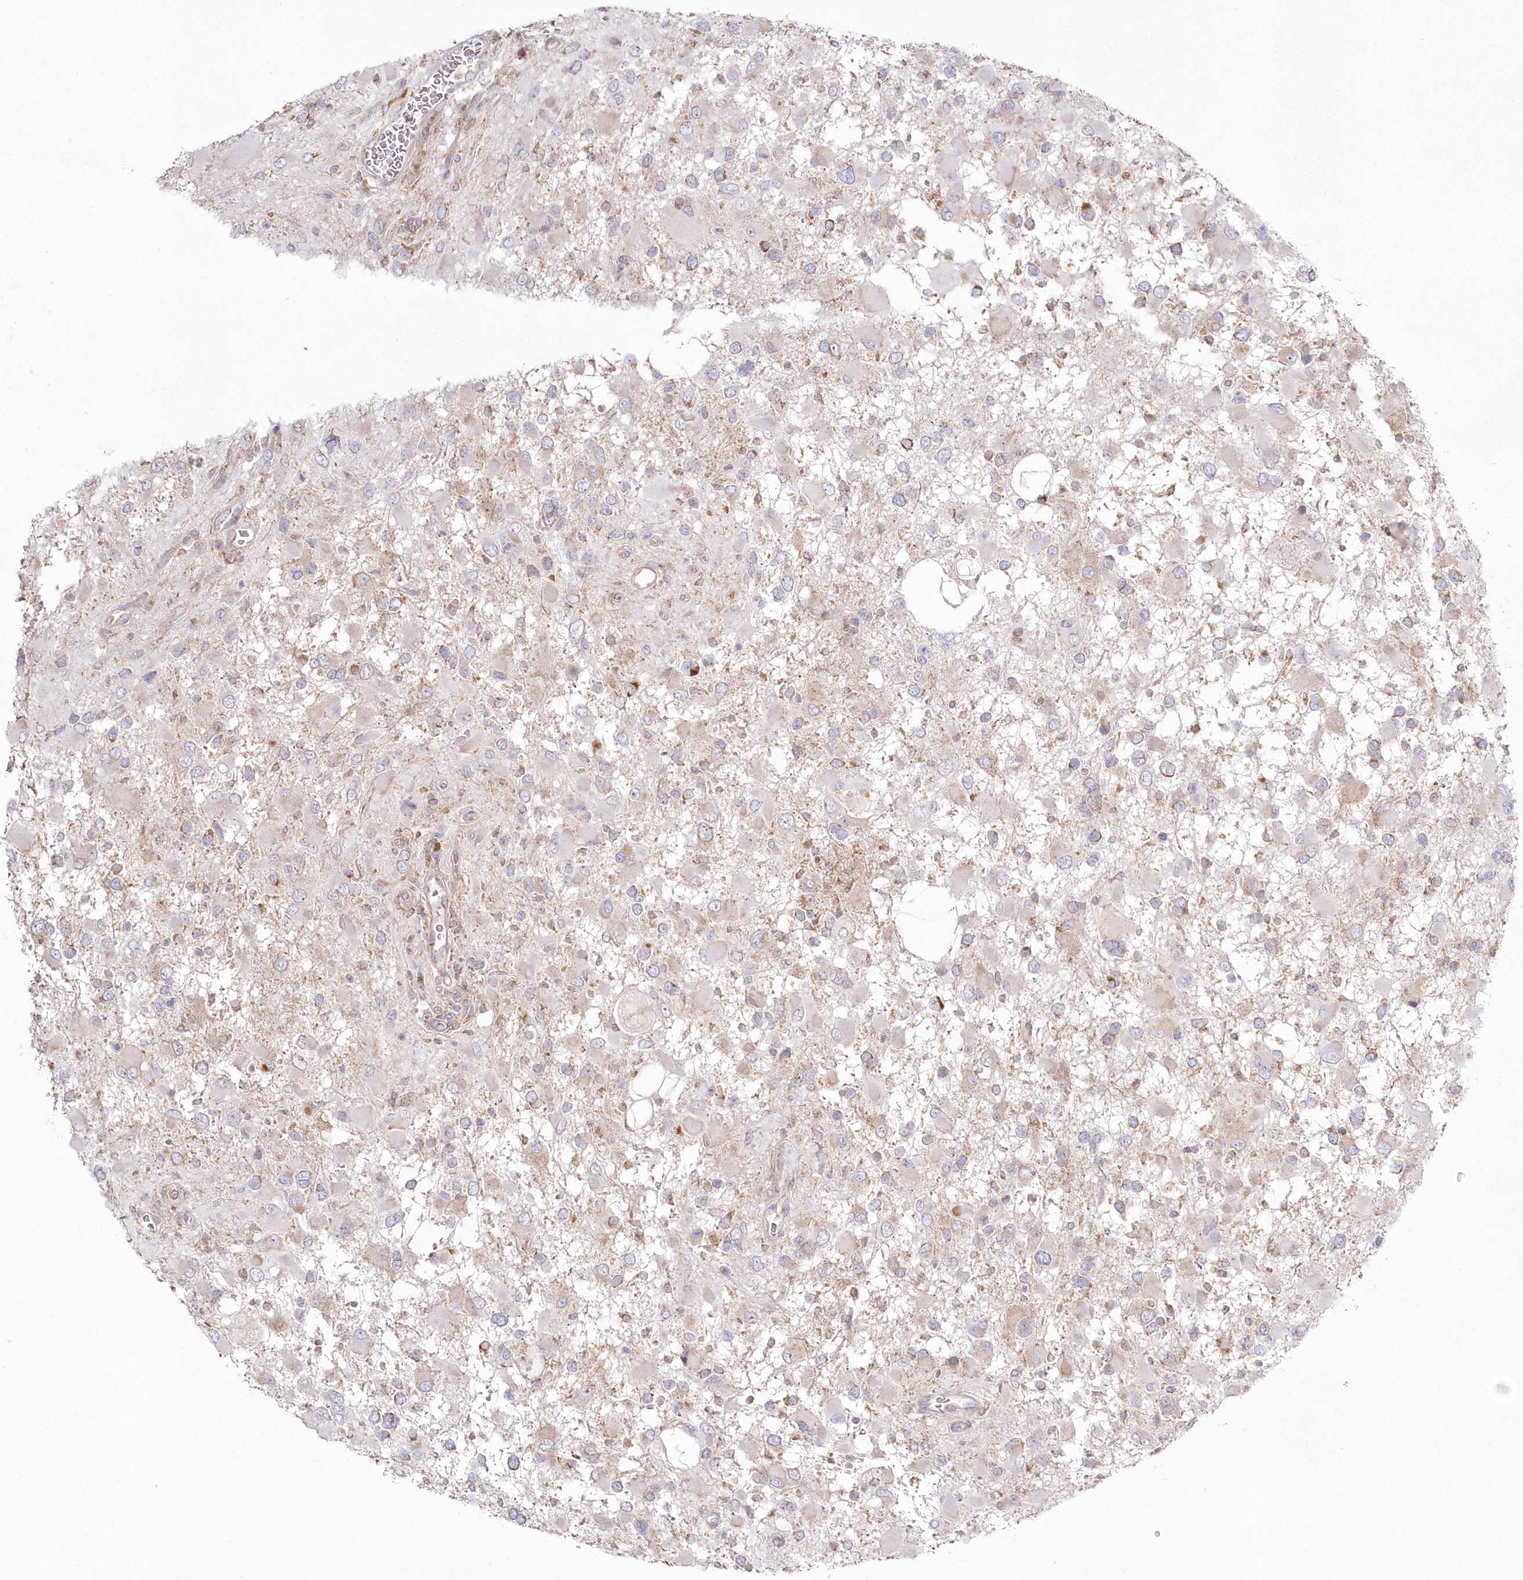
{"staining": {"intensity": "weak", "quantity": "<25%", "location": "cytoplasmic/membranous"}, "tissue": "glioma", "cell_type": "Tumor cells", "image_type": "cancer", "snomed": [{"axis": "morphology", "description": "Glioma, malignant, High grade"}, {"axis": "topography", "description": "Brain"}], "caption": "IHC of glioma exhibits no expression in tumor cells. The staining is performed using DAB (3,3'-diaminobenzidine) brown chromogen with nuclei counter-stained in using hematoxylin.", "gene": "ARSB", "patient": {"sex": "male", "age": 53}}